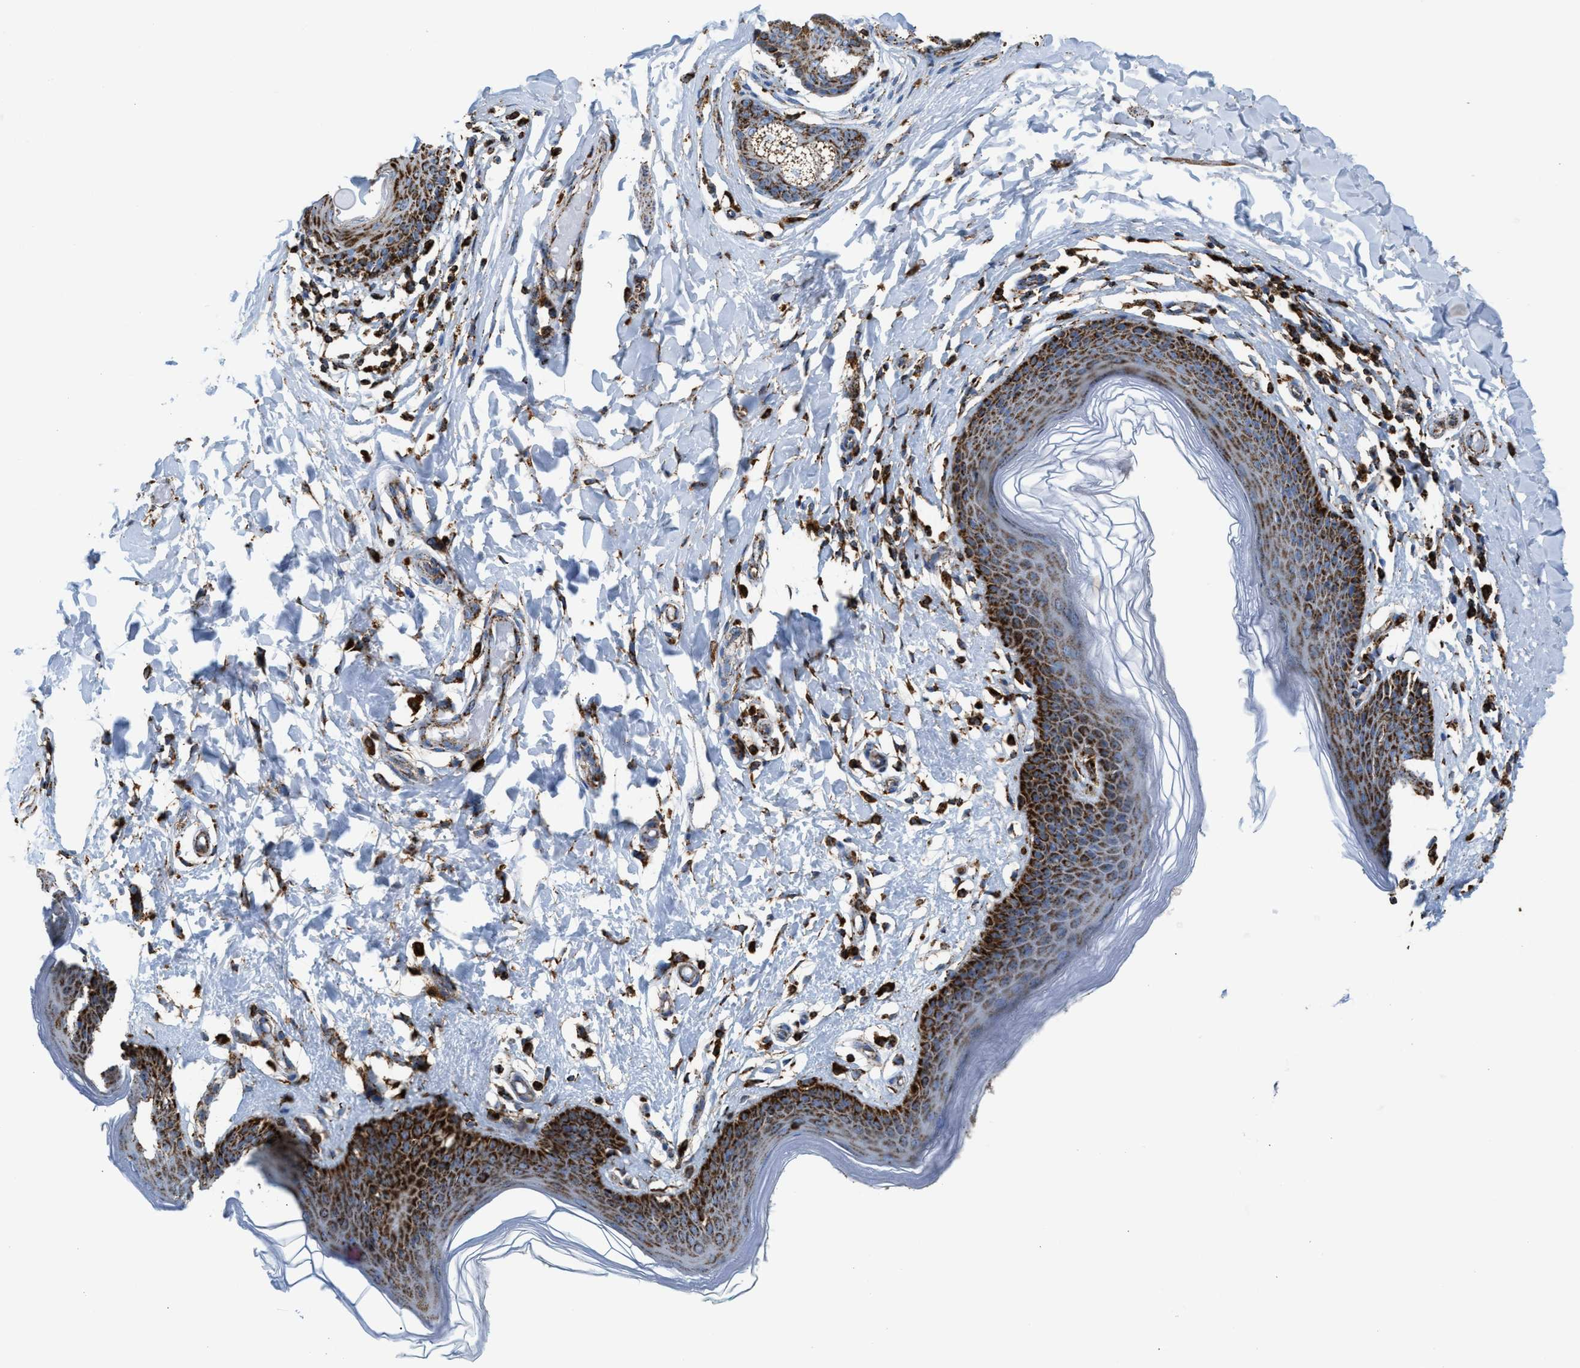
{"staining": {"intensity": "strong", "quantity": ">75%", "location": "cytoplasmic/membranous"}, "tissue": "skin", "cell_type": "Epidermal cells", "image_type": "normal", "snomed": [{"axis": "morphology", "description": "Normal tissue, NOS"}, {"axis": "topography", "description": "Vulva"}], "caption": "Immunohistochemistry (IHC) micrograph of benign human skin stained for a protein (brown), which exhibits high levels of strong cytoplasmic/membranous positivity in approximately >75% of epidermal cells.", "gene": "ECHS1", "patient": {"sex": "female", "age": 66}}